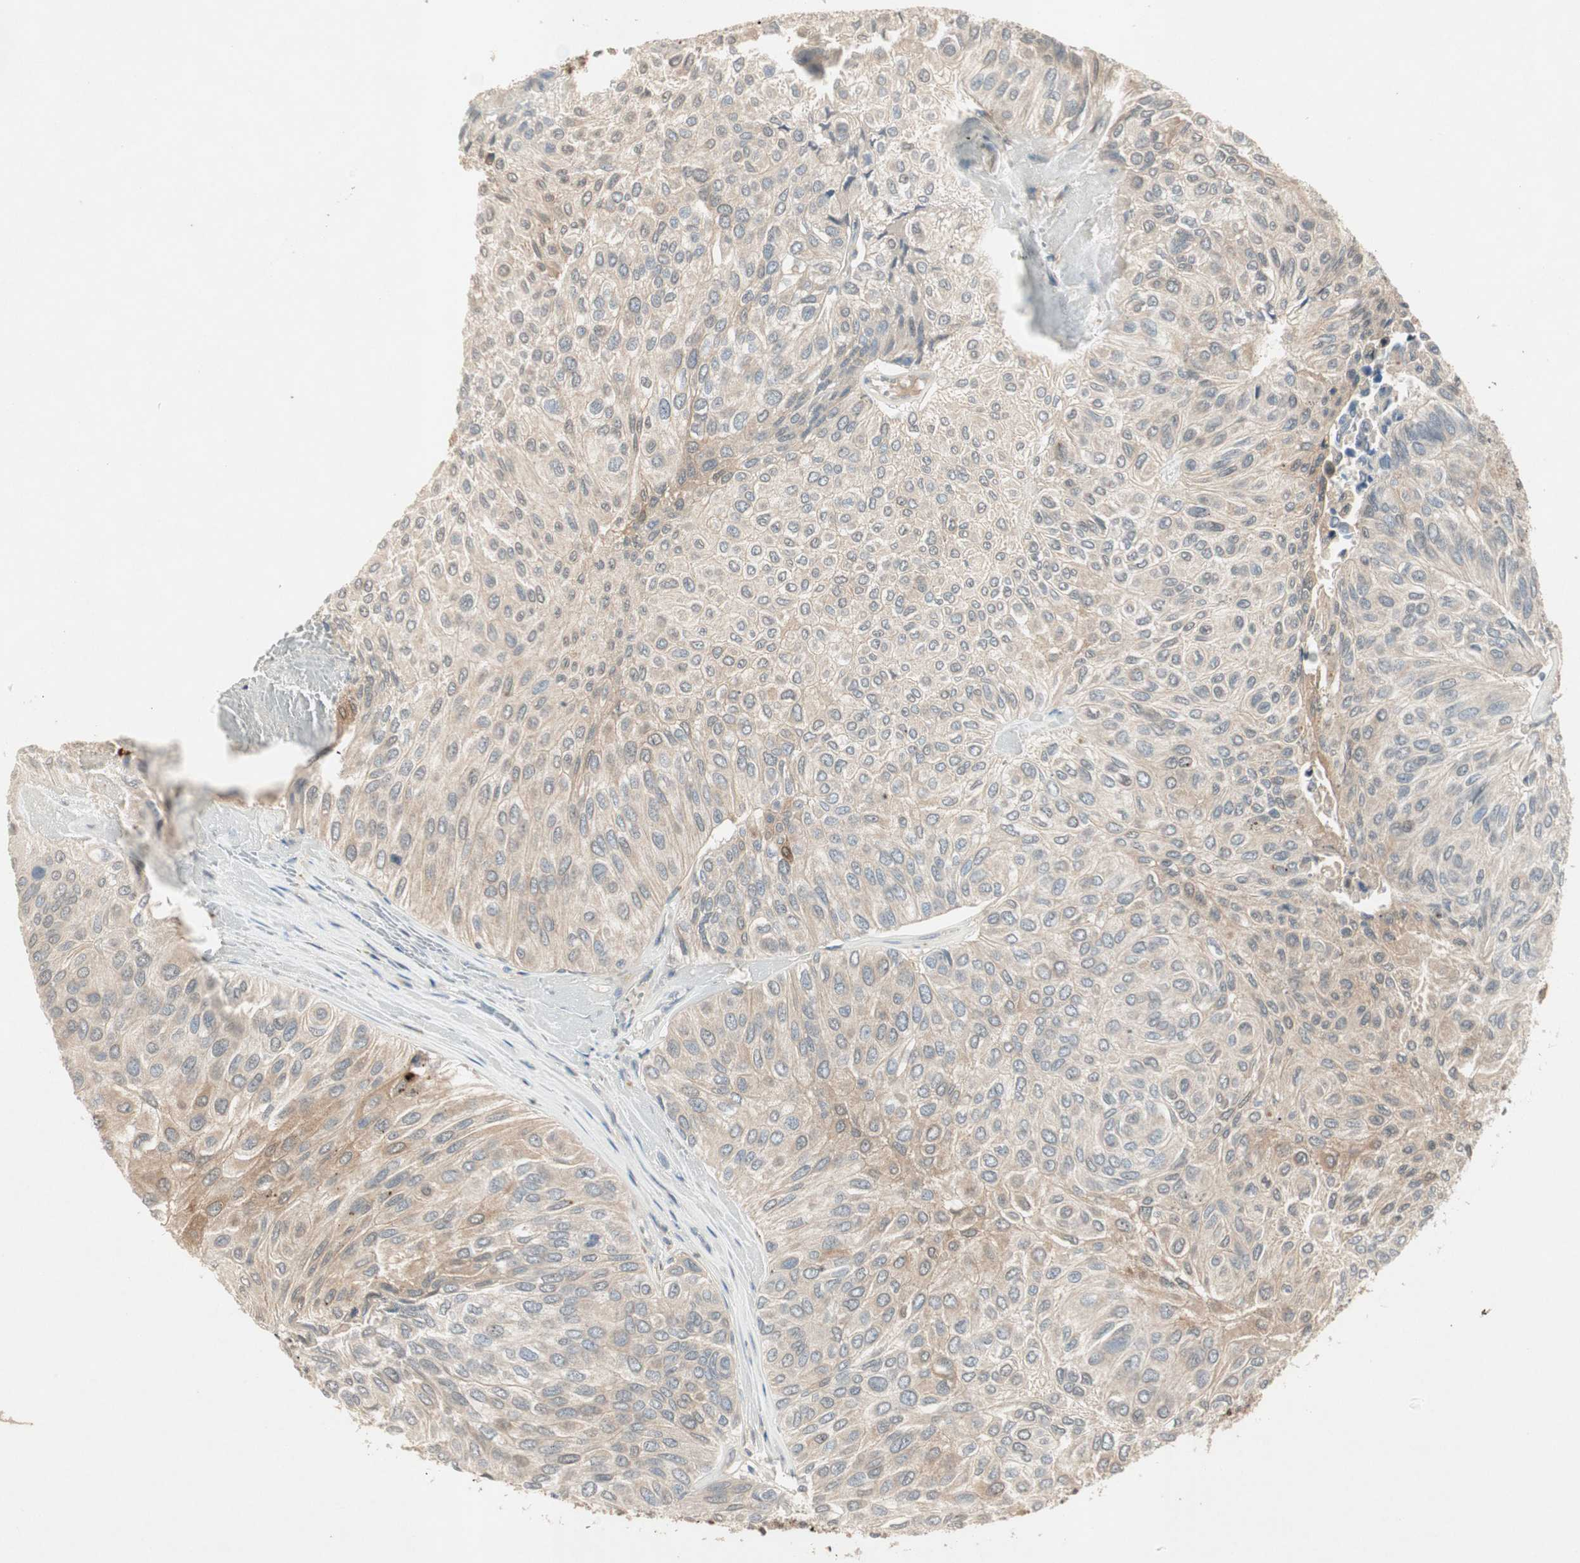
{"staining": {"intensity": "weak", "quantity": "25%-75%", "location": "cytoplasmic/membranous"}, "tissue": "urothelial cancer", "cell_type": "Tumor cells", "image_type": "cancer", "snomed": [{"axis": "morphology", "description": "Urothelial carcinoma, High grade"}, {"axis": "topography", "description": "Urinary bladder"}], "caption": "Urothelial carcinoma (high-grade) tissue reveals weak cytoplasmic/membranous positivity in about 25%-75% of tumor cells, visualized by immunohistochemistry.", "gene": "ACSL5", "patient": {"sex": "male", "age": 66}}